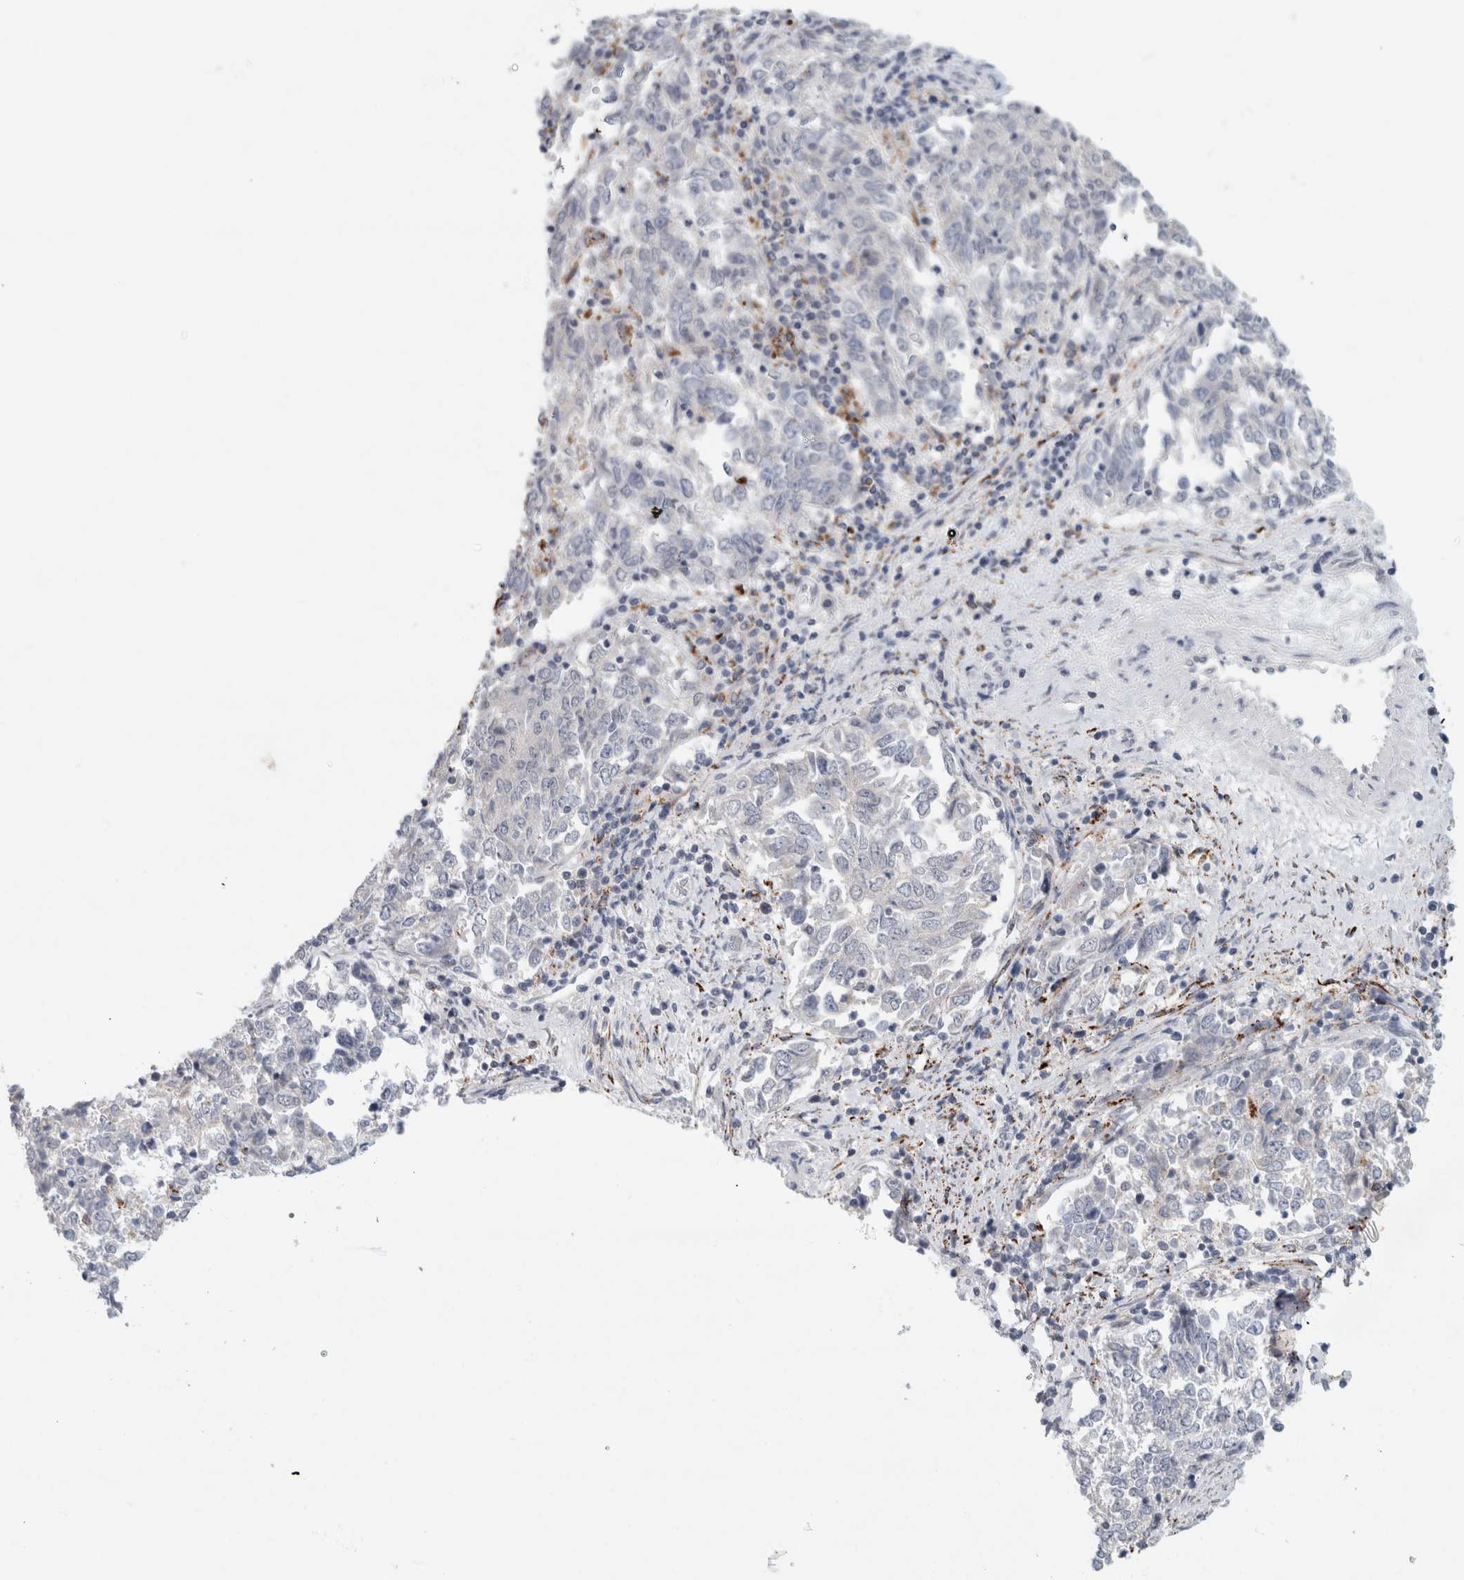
{"staining": {"intensity": "negative", "quantity": "none", "location": "none"}, "tissue": "endometrial cancer", "cell_type": "Tumor cells", "image_type": "cancer", "snomed": [{"axis": "morphology", "description": "Adenocarcinoma, NOS"}, {"axis": "topography", "description": "Endometrium"}], "caption": "Human endometrial adenocarcinoma stained for a protein using IHC displays no staining in tumor cells.", "gene": "NIPA1", "patient": {"sex": "female", "age": 80}}